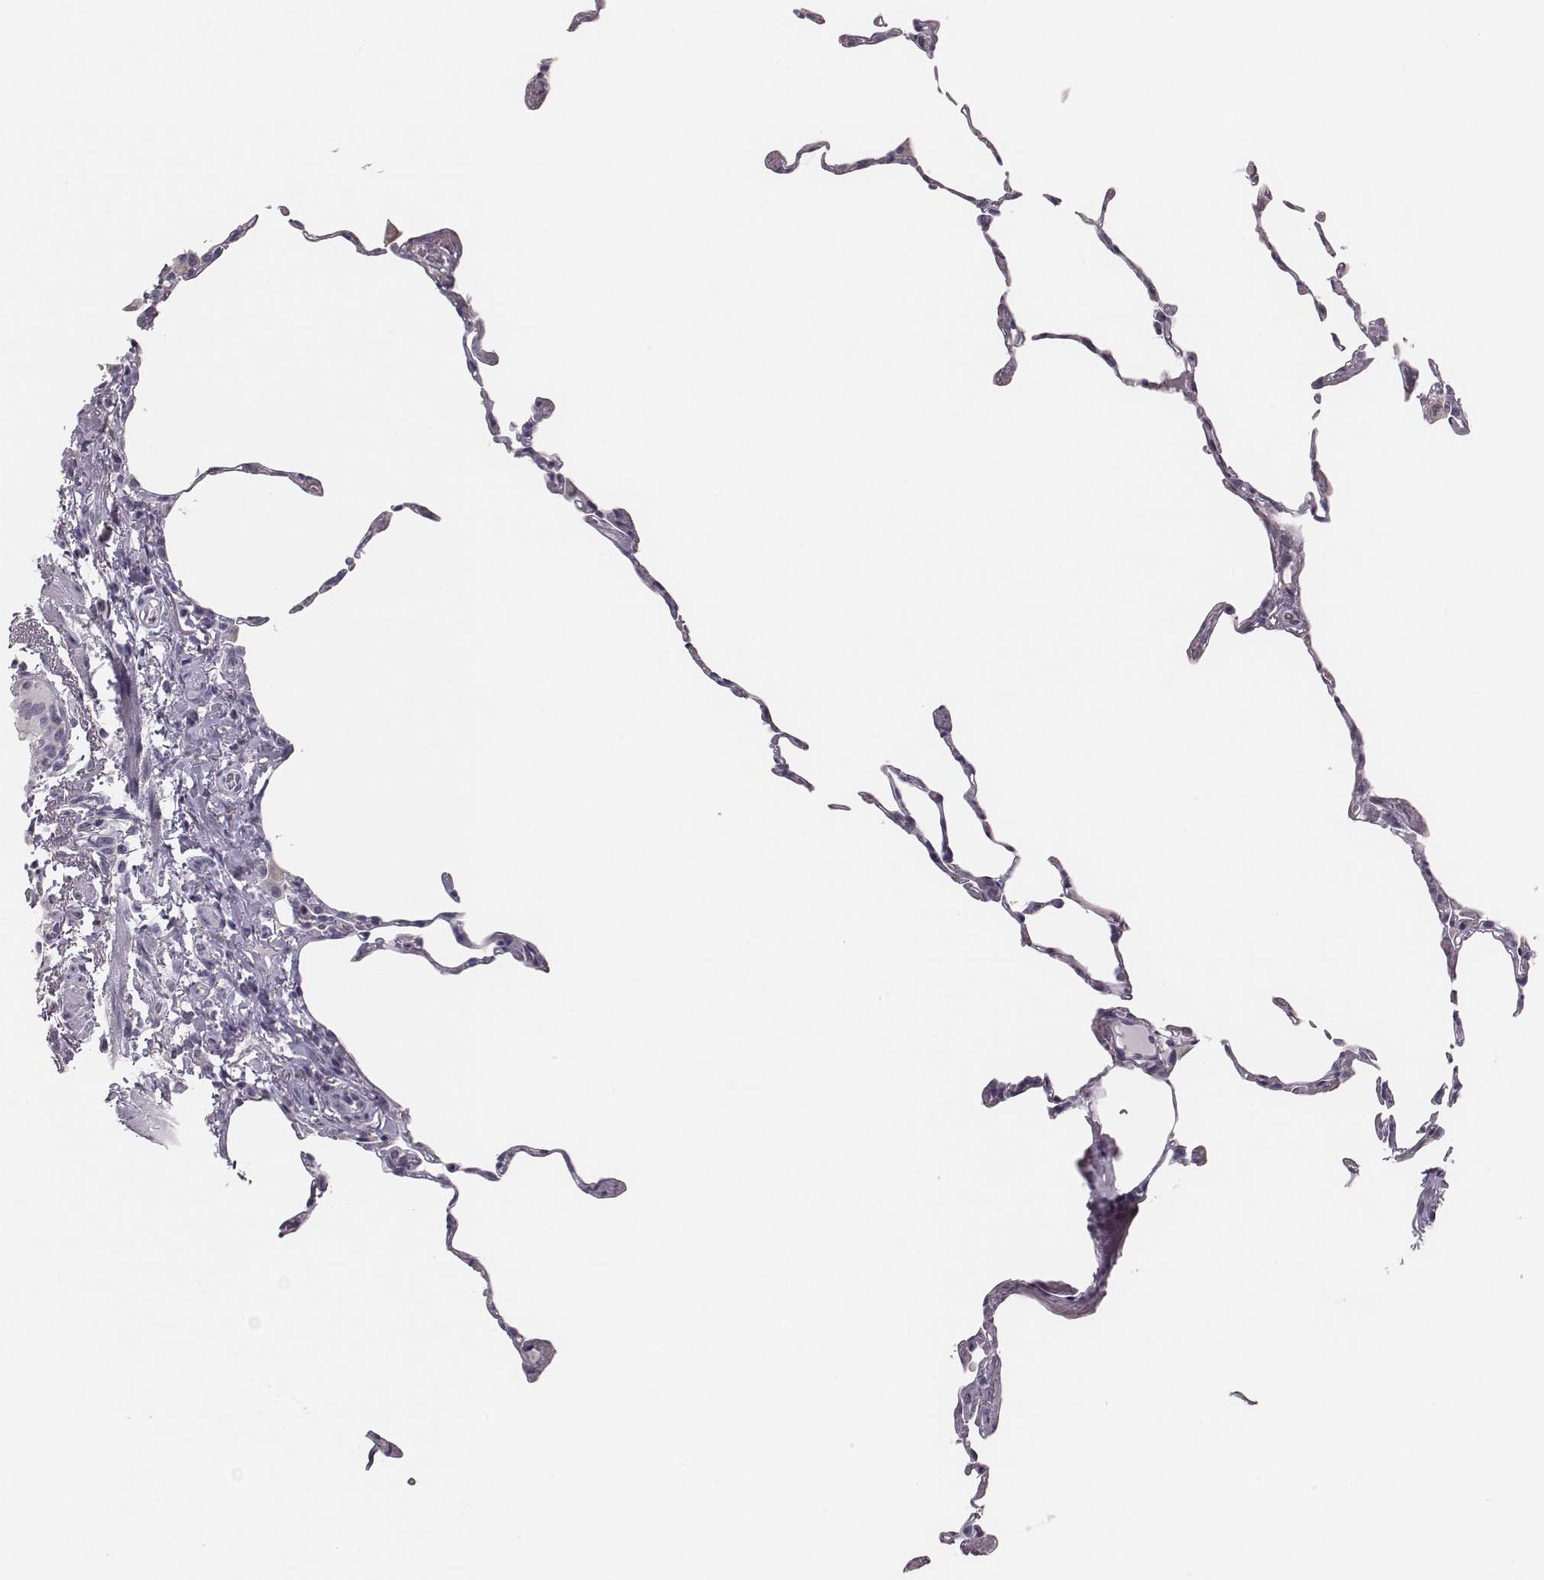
{"staining": {"intensity": "negative", "quantity": "none", "location": "none"}, "tissue": "lung", "cell_type": "Alveolar cells", "image_type": "normal", "snomed": [{"axis": "morphology", "description": "Normal tissue, NOS"}, {"axis": "topography", "description": "Lung"}], "caption": "High power microscopy photomicrograph of an immunohistochemistry histopathology image of normal lung, revealing no significant expression in alveolar cells.", "gene": "ADGRF4", "patient": {"sex": "female", "age": 57}}